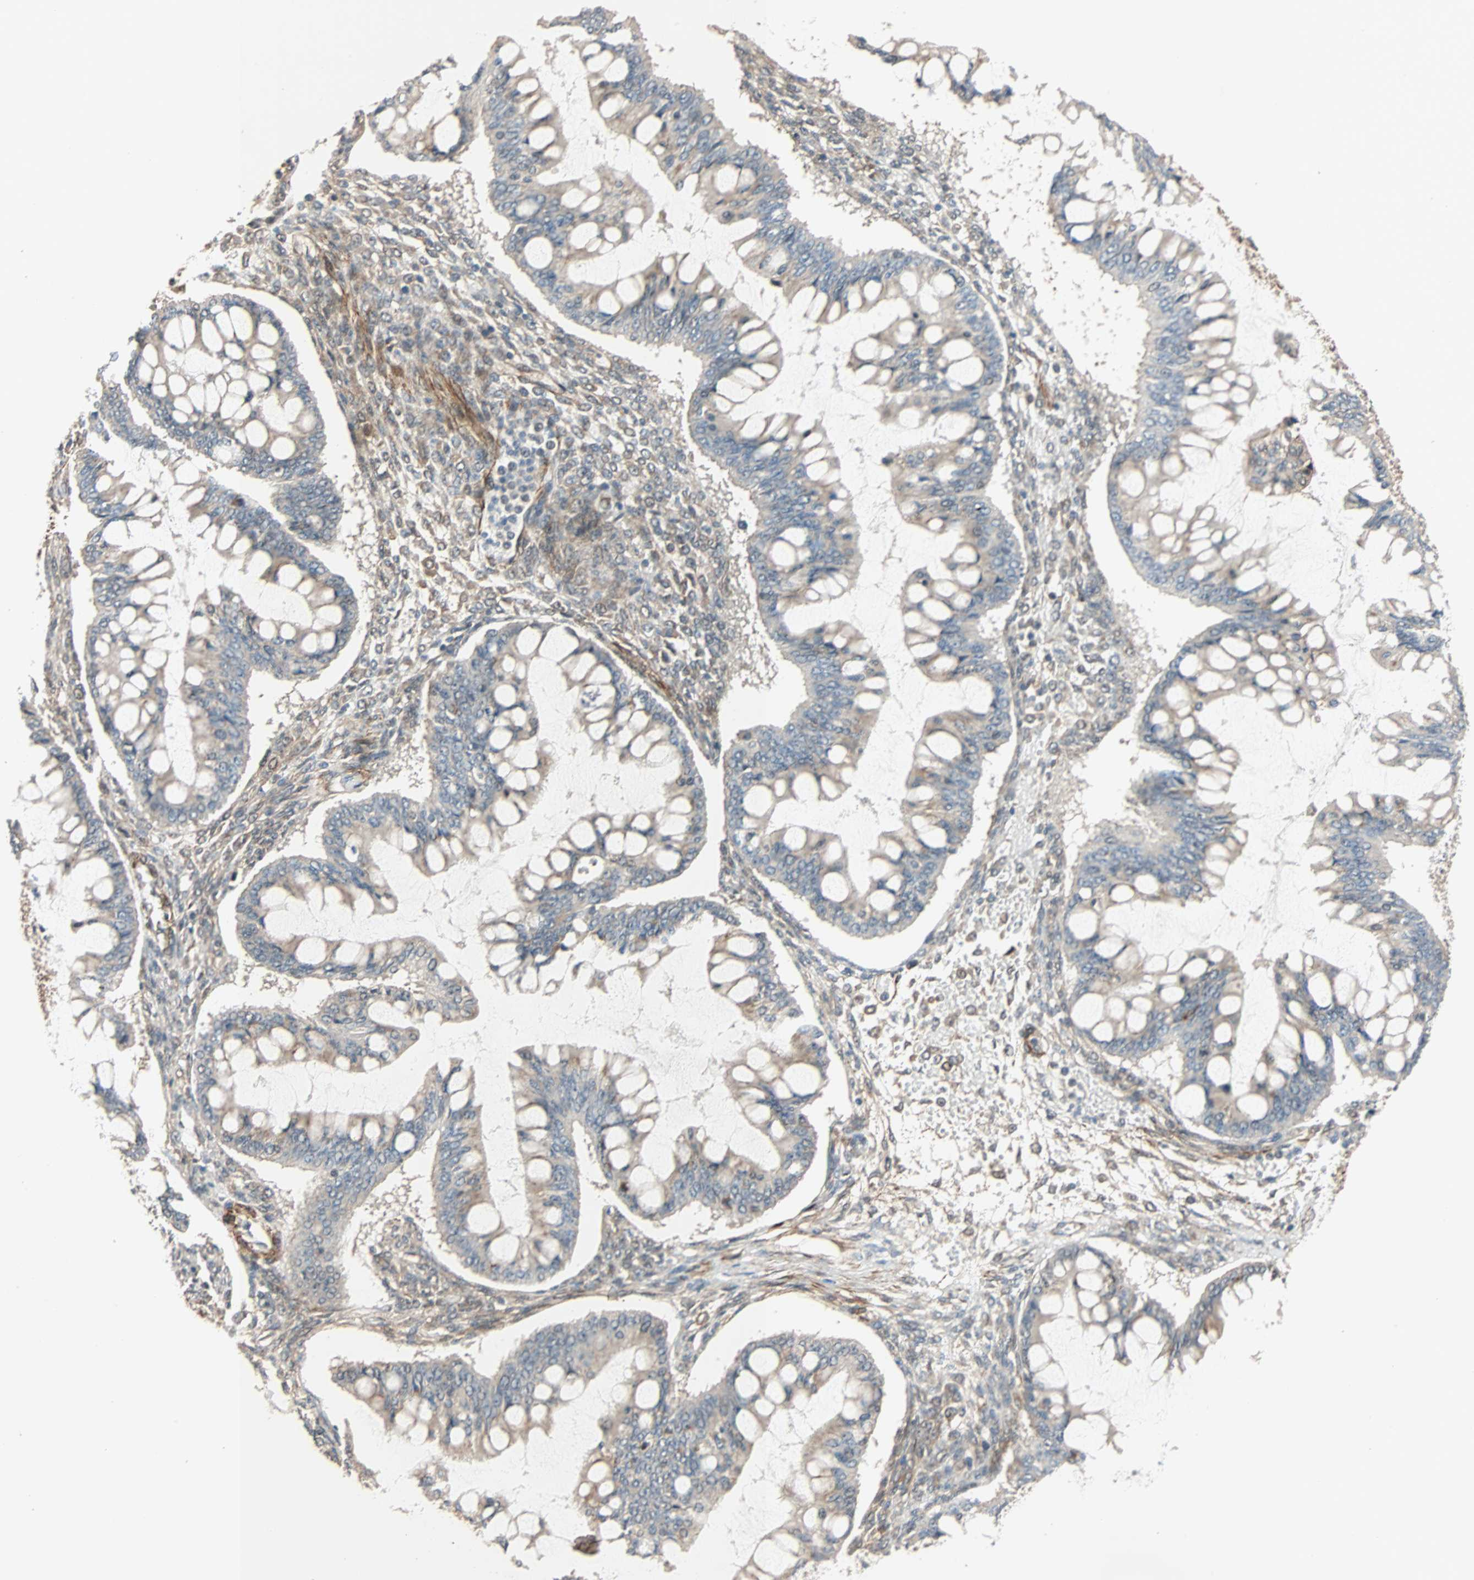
{"staining": {"intensity": "negative", "quantity": "none", "location": "none"}, "tissue": "ovarian cancer", "cell_type": "Tumor cells", "image_type": "cancer", "snomed": [{"axis": "morphology", "description": "Cystadenocarcinoma, mucinous, NOS"}, {"axis": "topography", "description": "Ovary"}], "caption": "The micrograph reveals no significant expression in tumor cells of mucinous cystadenocarcinoma (ovarian). (Stains: DAB immunohistochemistry with hematoxylin counter stain, Microscopy: brightfield microscopy at high magnification).", "gene": "QSER1", "patient": {"sex": "female", "age": 73}}